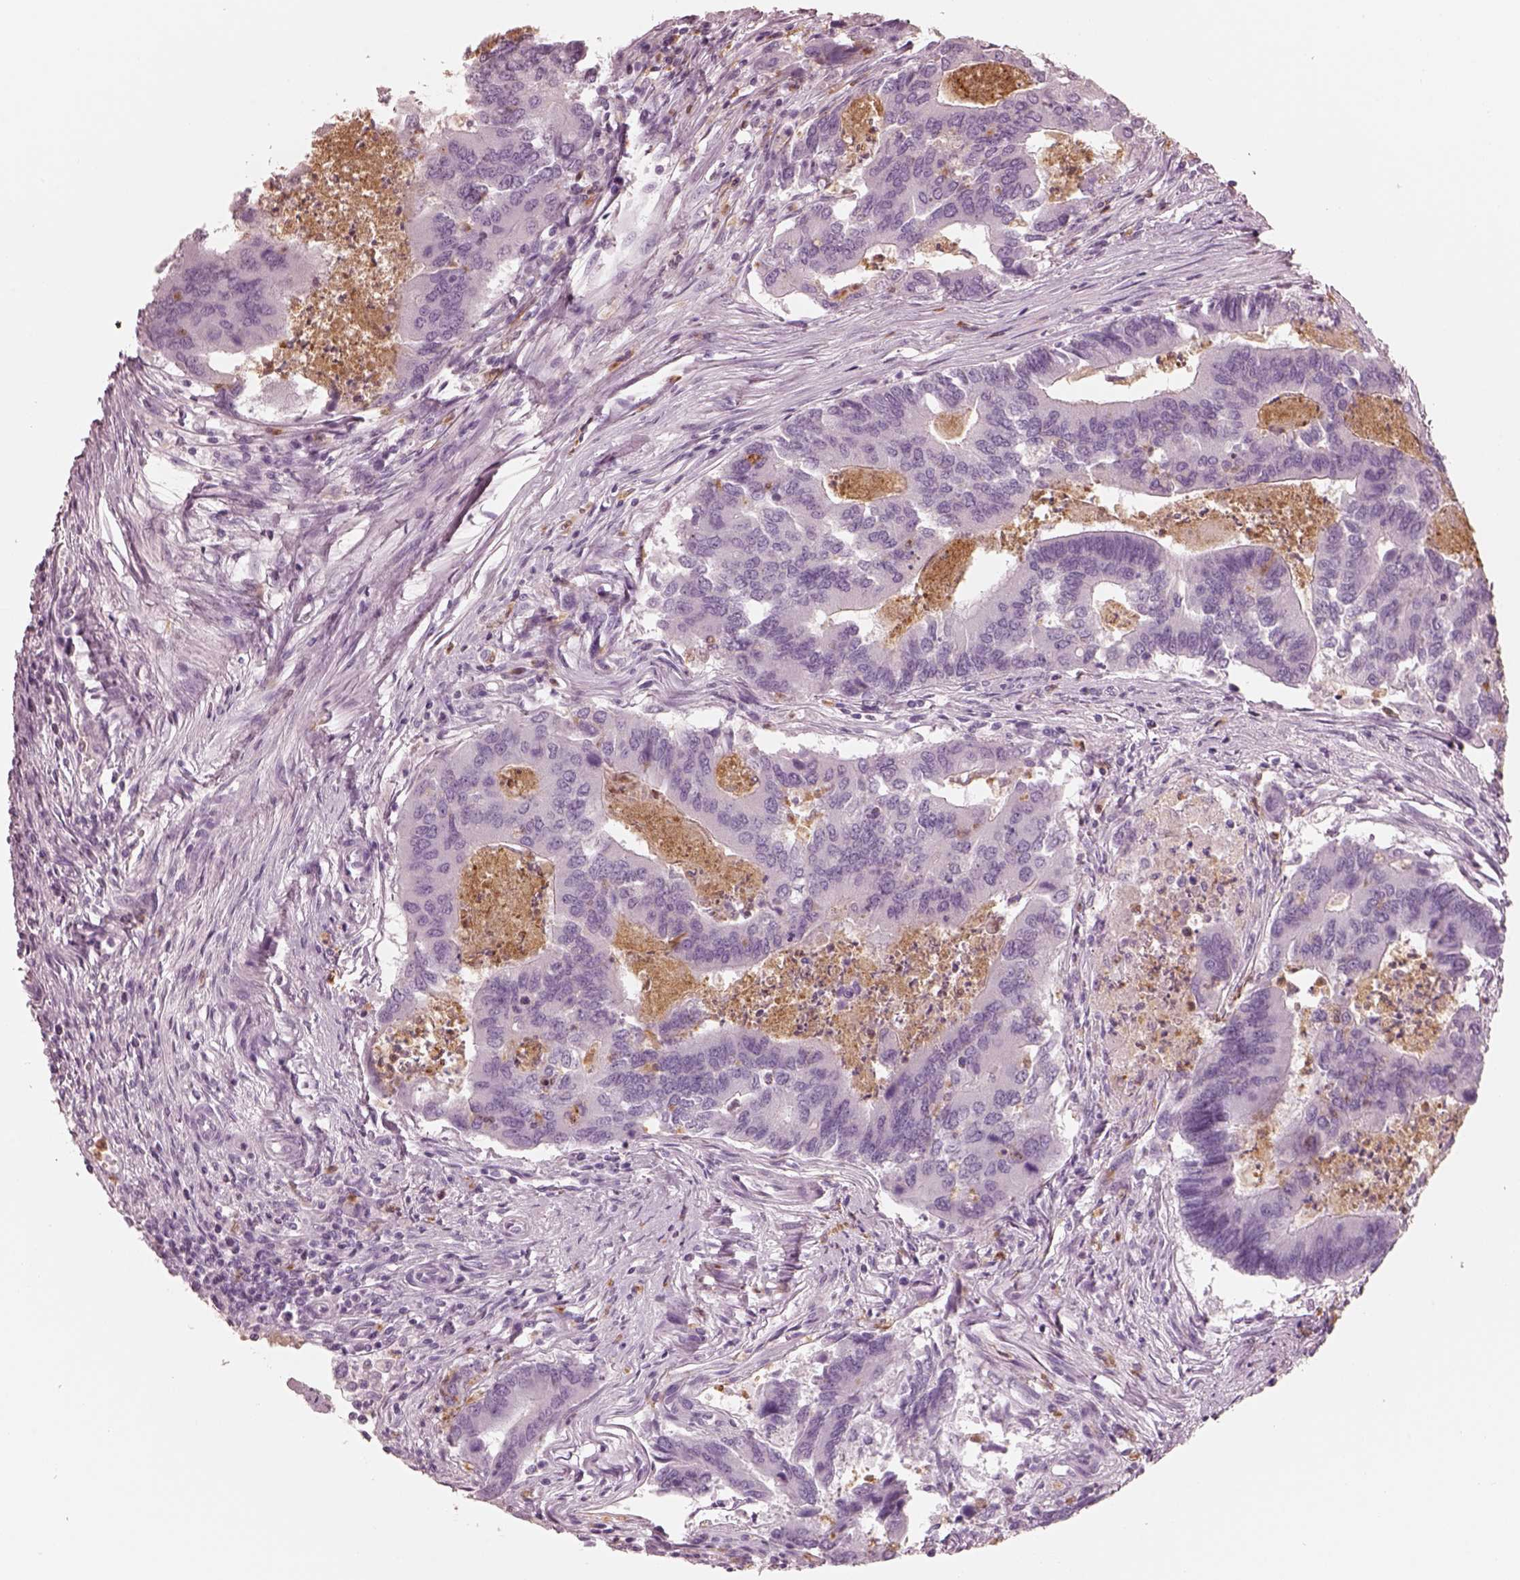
{"staining": {"intensity": "negative", "quantity": "none", "location": "none"}, "tissue": "colorectal cancer", "cell_type": "Tumor cells", "image_type": "cancer", "snomed": [{"axis": "morphology", "description": "Adenocarcinoma, NOS"}, {"axis": "topography", "description": "Colon"}], "caption": "Colorectal cancer (adenocarcinoma) was stained to show a protein in brown. There is no significant staining in tumor cells. Nuclei are stained in blue.", "gene": "ELANE", "patient": {"sex": "female", "age": 67}}